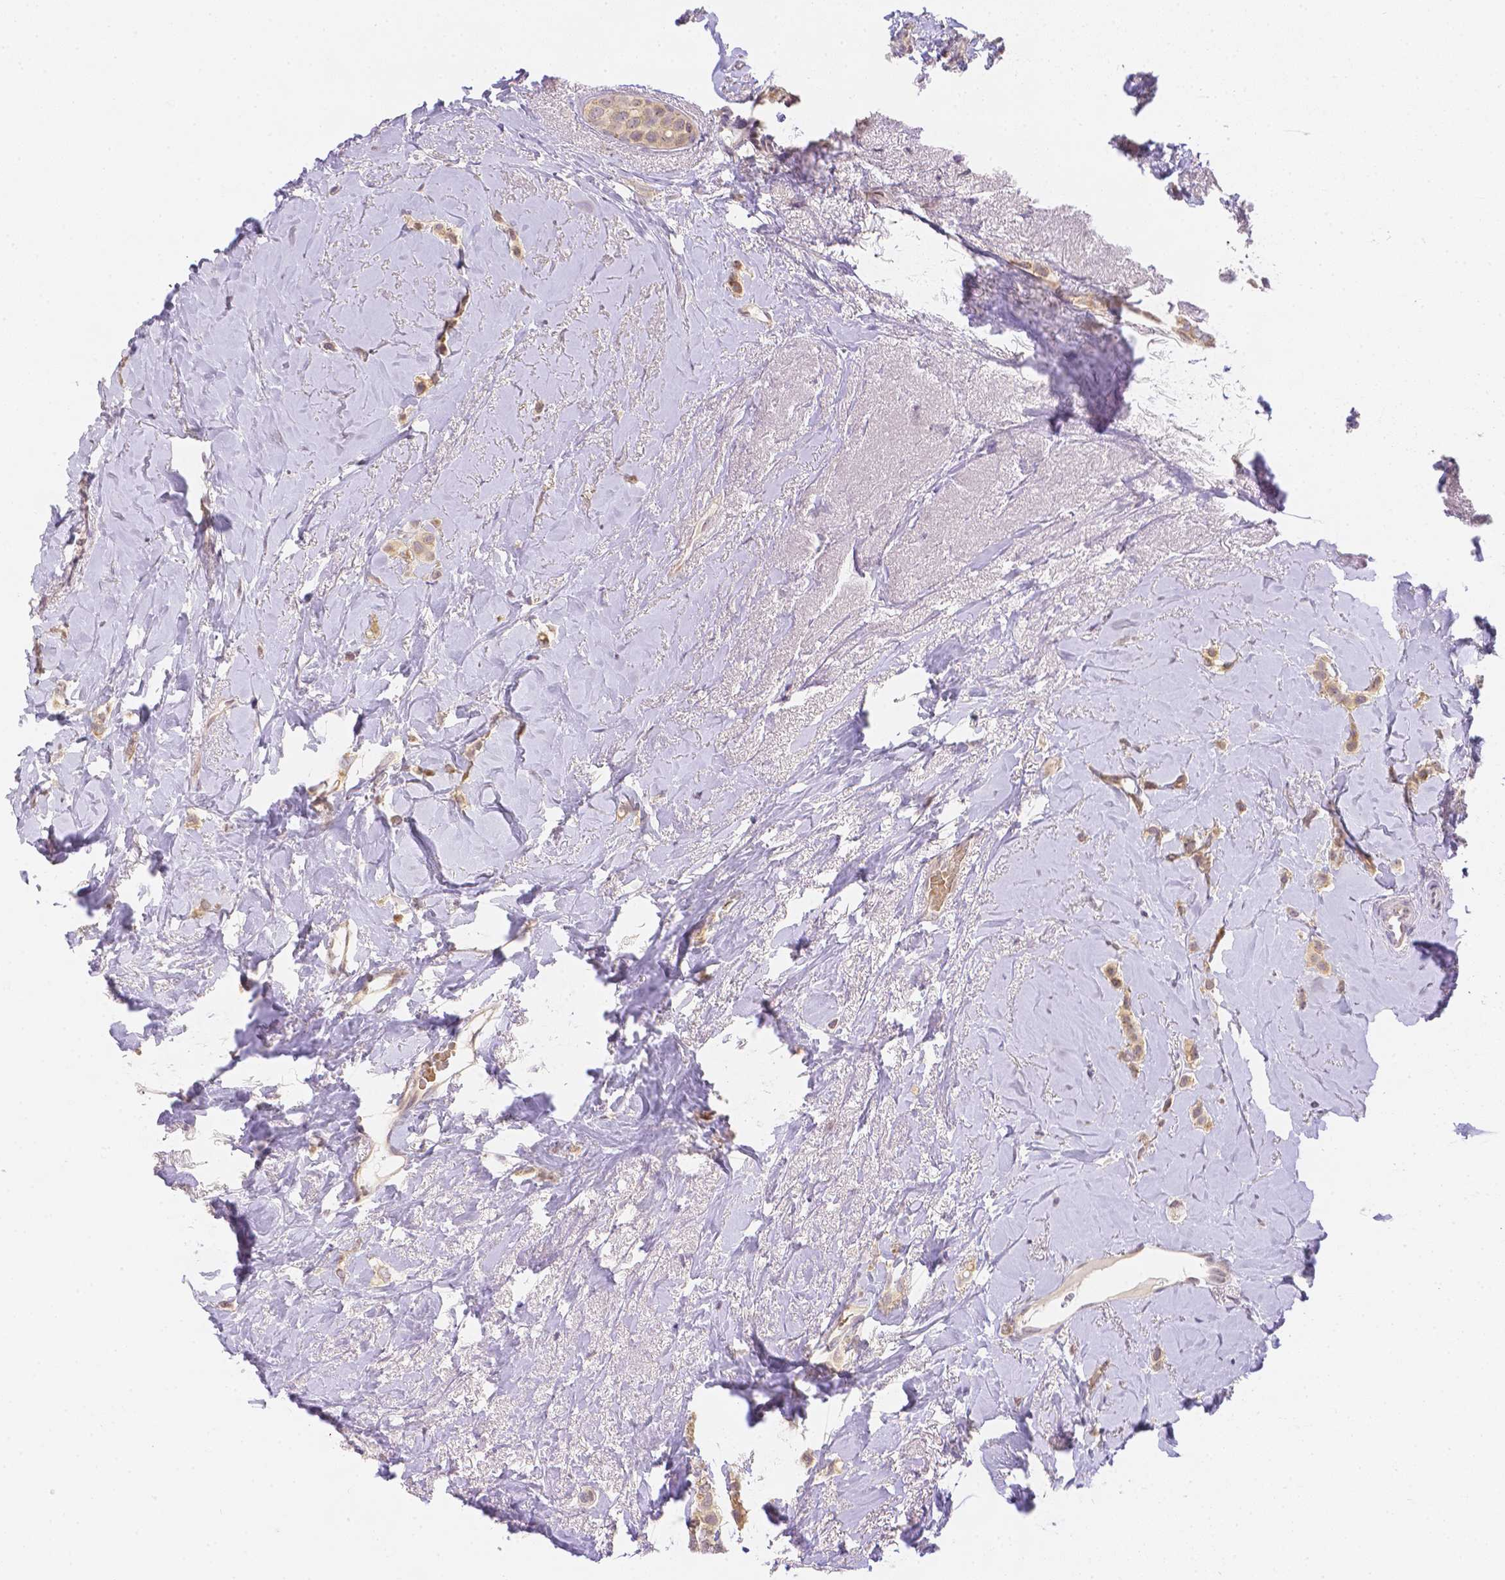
{"staining": {"intensity": "weak", "quantity": ">75%", "location": "cytoplasmic/membranous,nuclear"}, "tissue": "breast cancer", "cell_type": "Tumor cells", "image_type": "cancer", "snomed": [{"axis": "morphology", "description": "Lobular carcinoma"}, {"axis": "topography", "description": "Breast"}], "caption": "An immunohistochemistry micrograph of neoplastic tissue is shown. Protein staining in brown labels weak cytoplasmic/membranous and nuclear positivity in breast cancer within tumor cells.", "gene": "ZNF280B", "patient": {"sex": "female", "age": 66}}